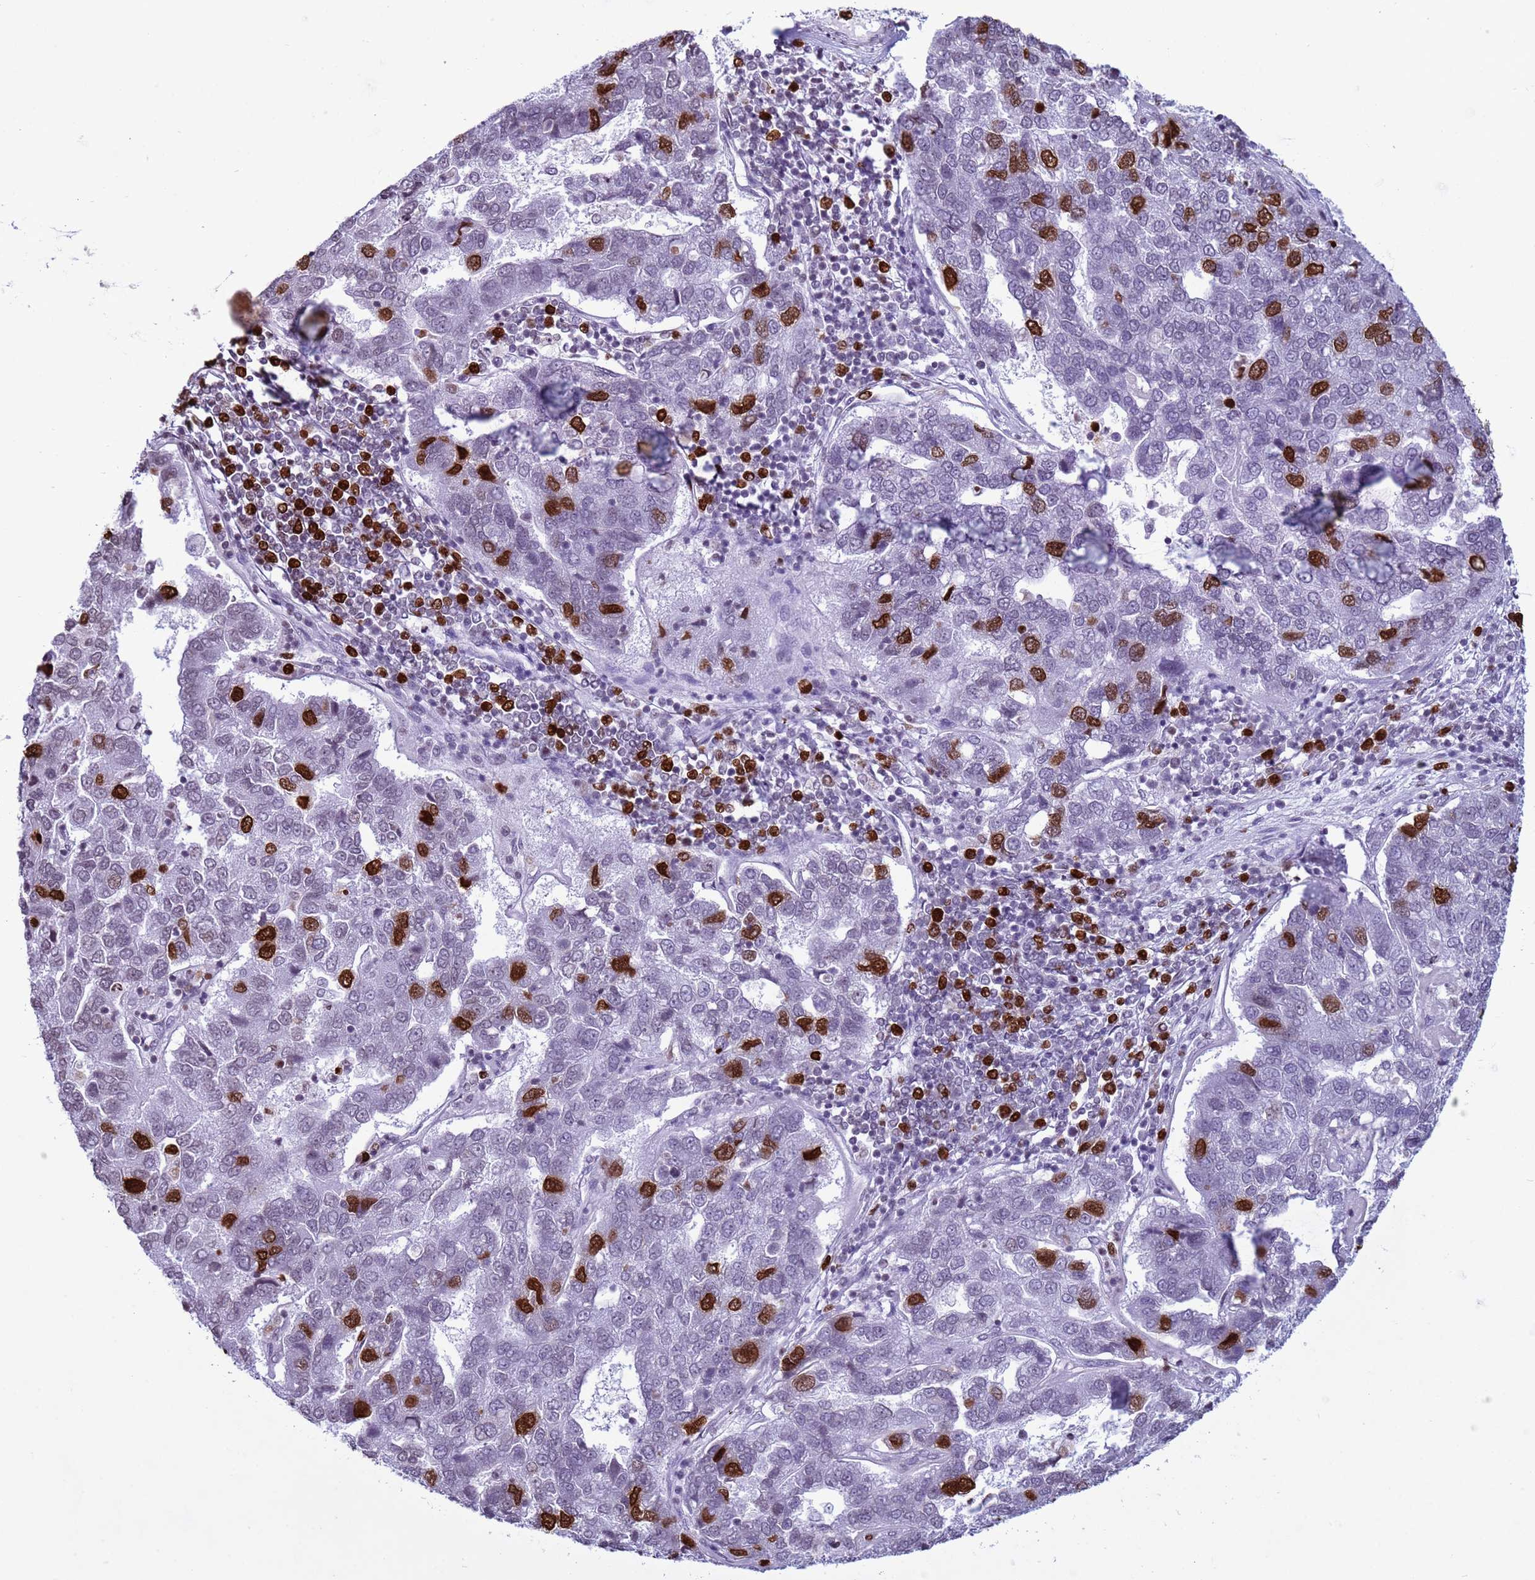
{"staining": {"intensity": "strong", "quantity": "<25%", "location": "nuclear"}, "tissue": "pancreatic cancer", "cell_type": "Tumor cells", "image_type": "cancer", "snomed": [{"axis": "morphology", "description": "Adenocarcinoma, NOS"}, {"axis": "topography", "description": "Pancreas"}], "caption": "This is an image of immunohistochemistry staining of adenocarcinoma (pancreatic), which shows strong expression in the nuclear of tumor cells.", "gene": "H4C8", "patient": {"sex": "female", "age": 61}}